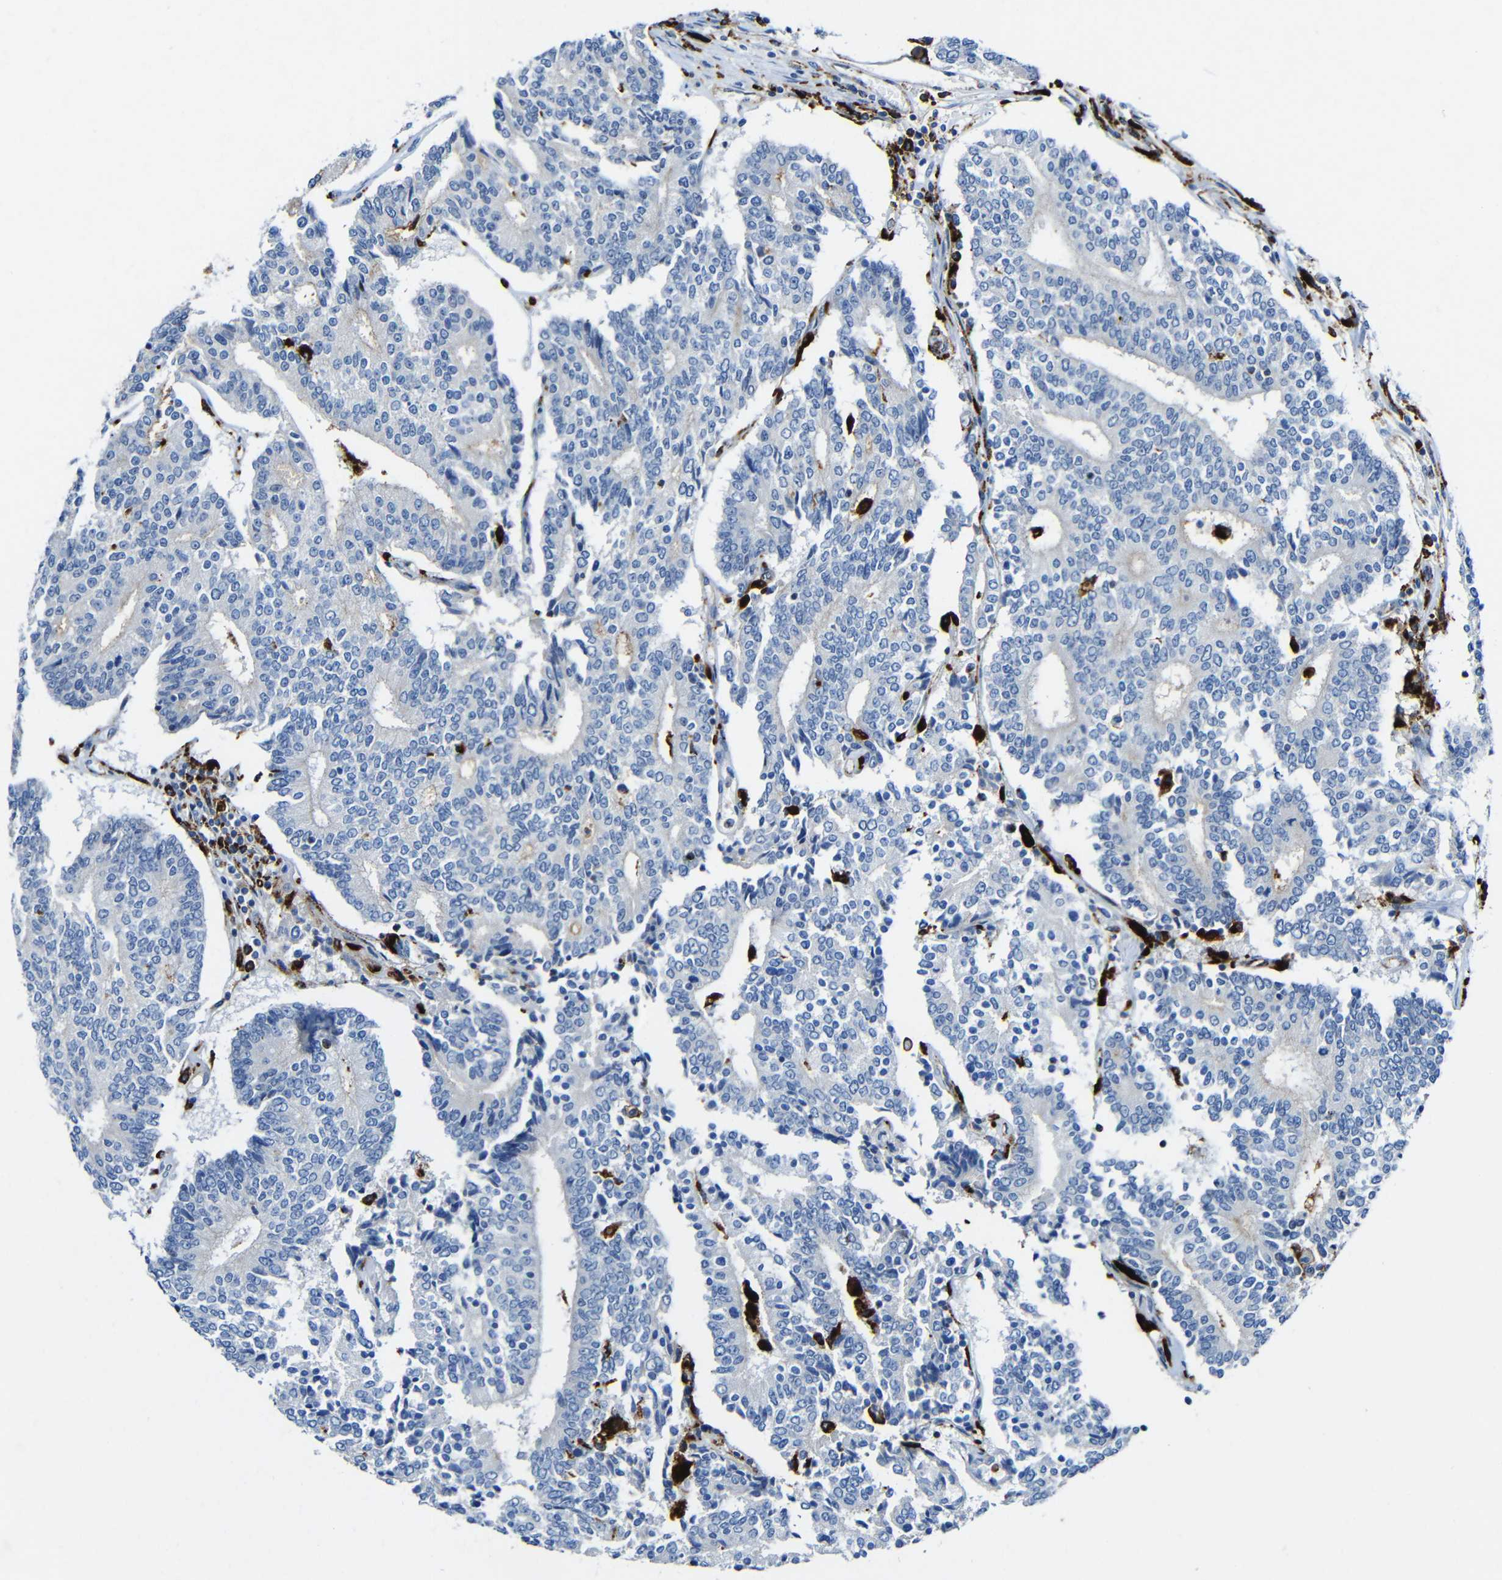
{"staining": {"intensity": "moderate", "quantity": "<25%", "location": "cytoplasmic/membranous"}, "tissue": "prostate cancer", "cell_type": "Tumor cells", "image_type": "cancer", "snomed": [{"axis": "morphology", "description": "Normal tissue, NOS"}, {"axis": "morphology", "description": "Adenocarcinoma, High grade"}, {"axis": "topography", "description": "Prostate"}, {"axis": "topography", "description": "Seminal veicle"}], "caption": "IHC micrograph of neoplastic tissue: human high-grade adenocarcinoma (prostate) stained using immunohistochemistry demonstrates low levels of moderate protein expression localized specifically in the cytoplasmic/membranous of tumor cells, appearing as a cytoplasmic/membranous brown color.", "gene": "HLA-DMA", "patient": {"sex": "male", "age": 55}}